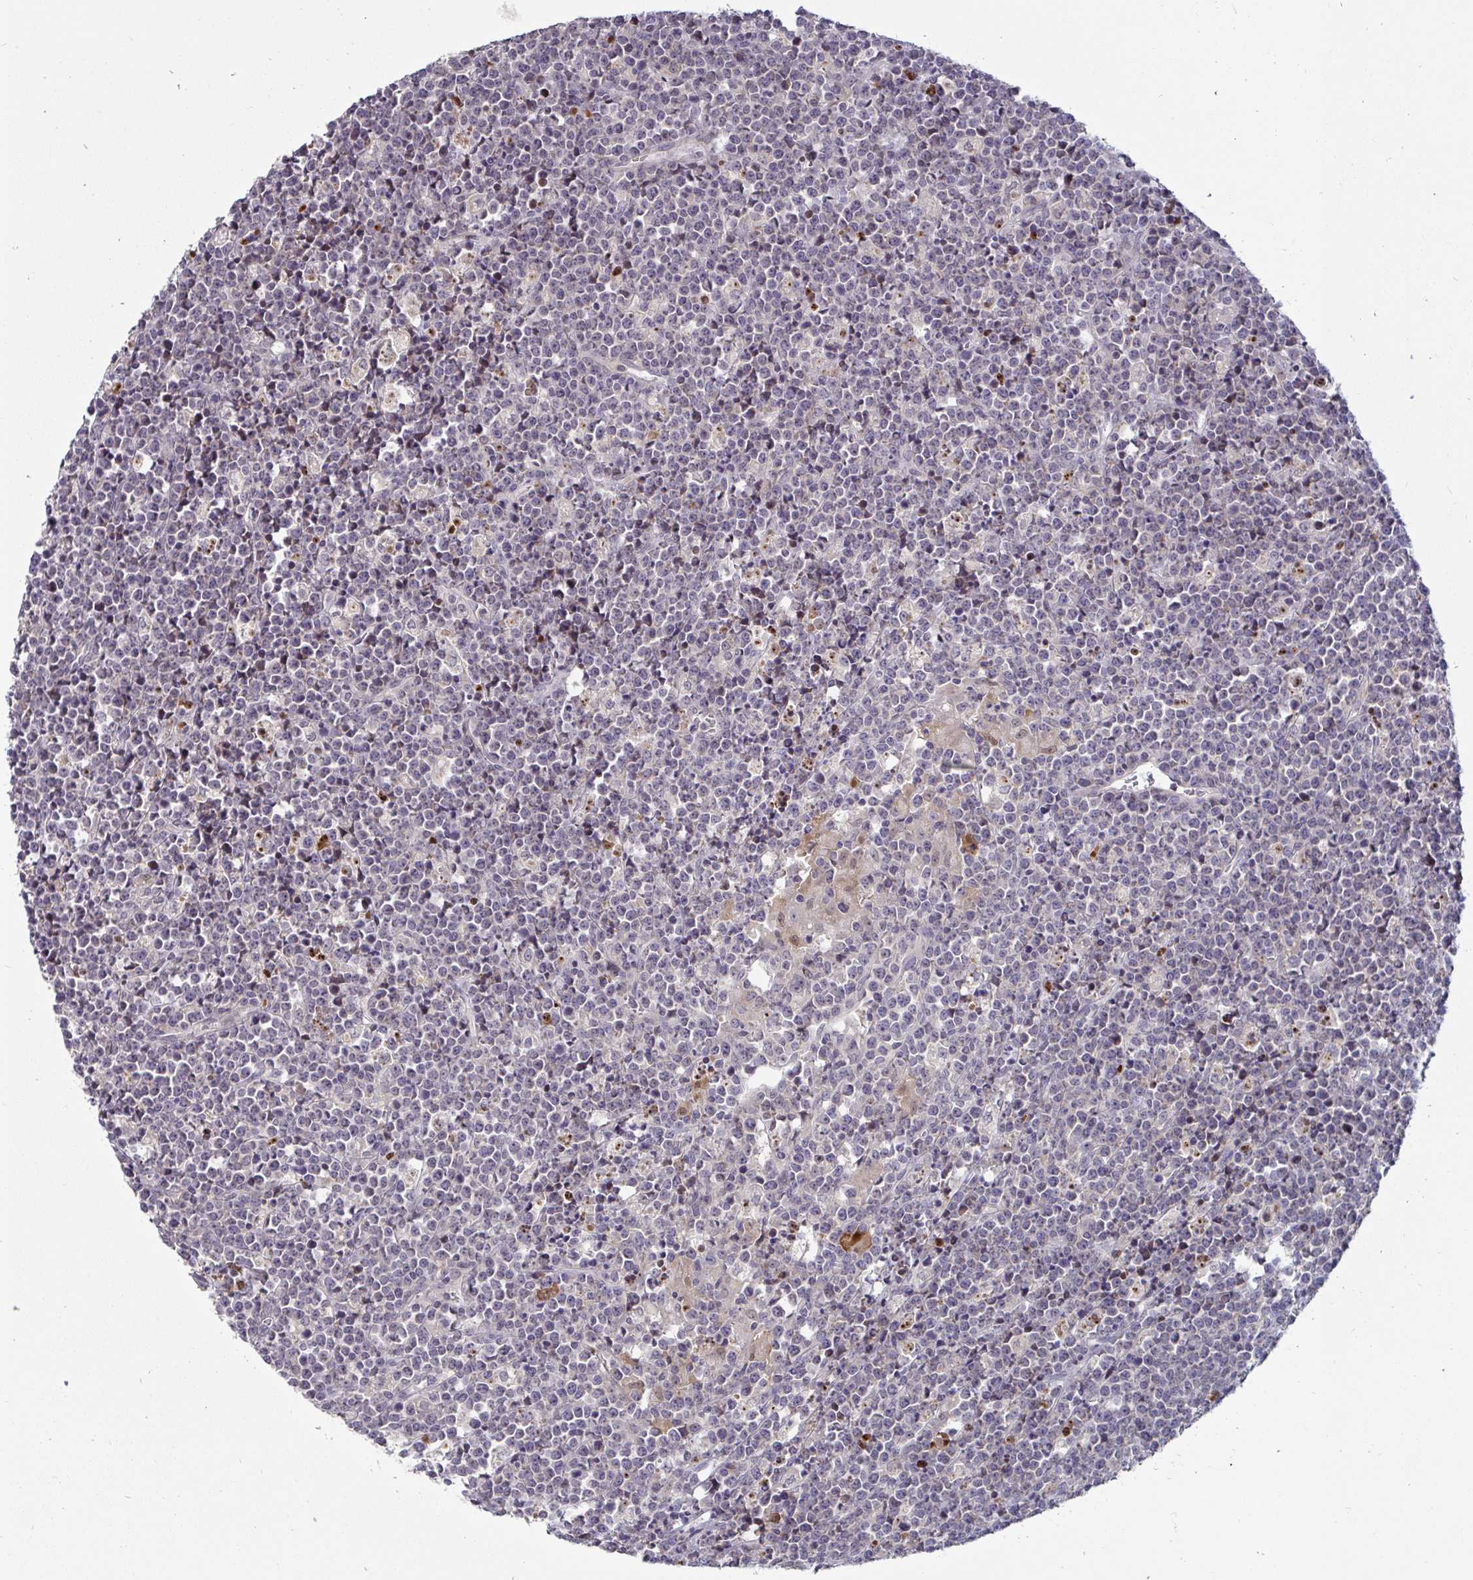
{"staining": {"intensity": "negative", "quantity": "none", "location": "none"}, "tissue": "lymphoma", "cell_type": "Tumor cells", "image_type": "cancer", "snomed": [{"axis": "morphology", "description": "Malignant lymphoma, non-Hodgkin's type, High grade"}, {"axis": "topography", "description": "Ovary"}], "caption": "A high-resolution image shows IHC staining of malignant lymphoma, non-Hodgkin's type (high-grade), which demonstrates no significant staining in tumor cells.", "gene": "GSTM1", "patient": {"sex": "female", "age": 56}}